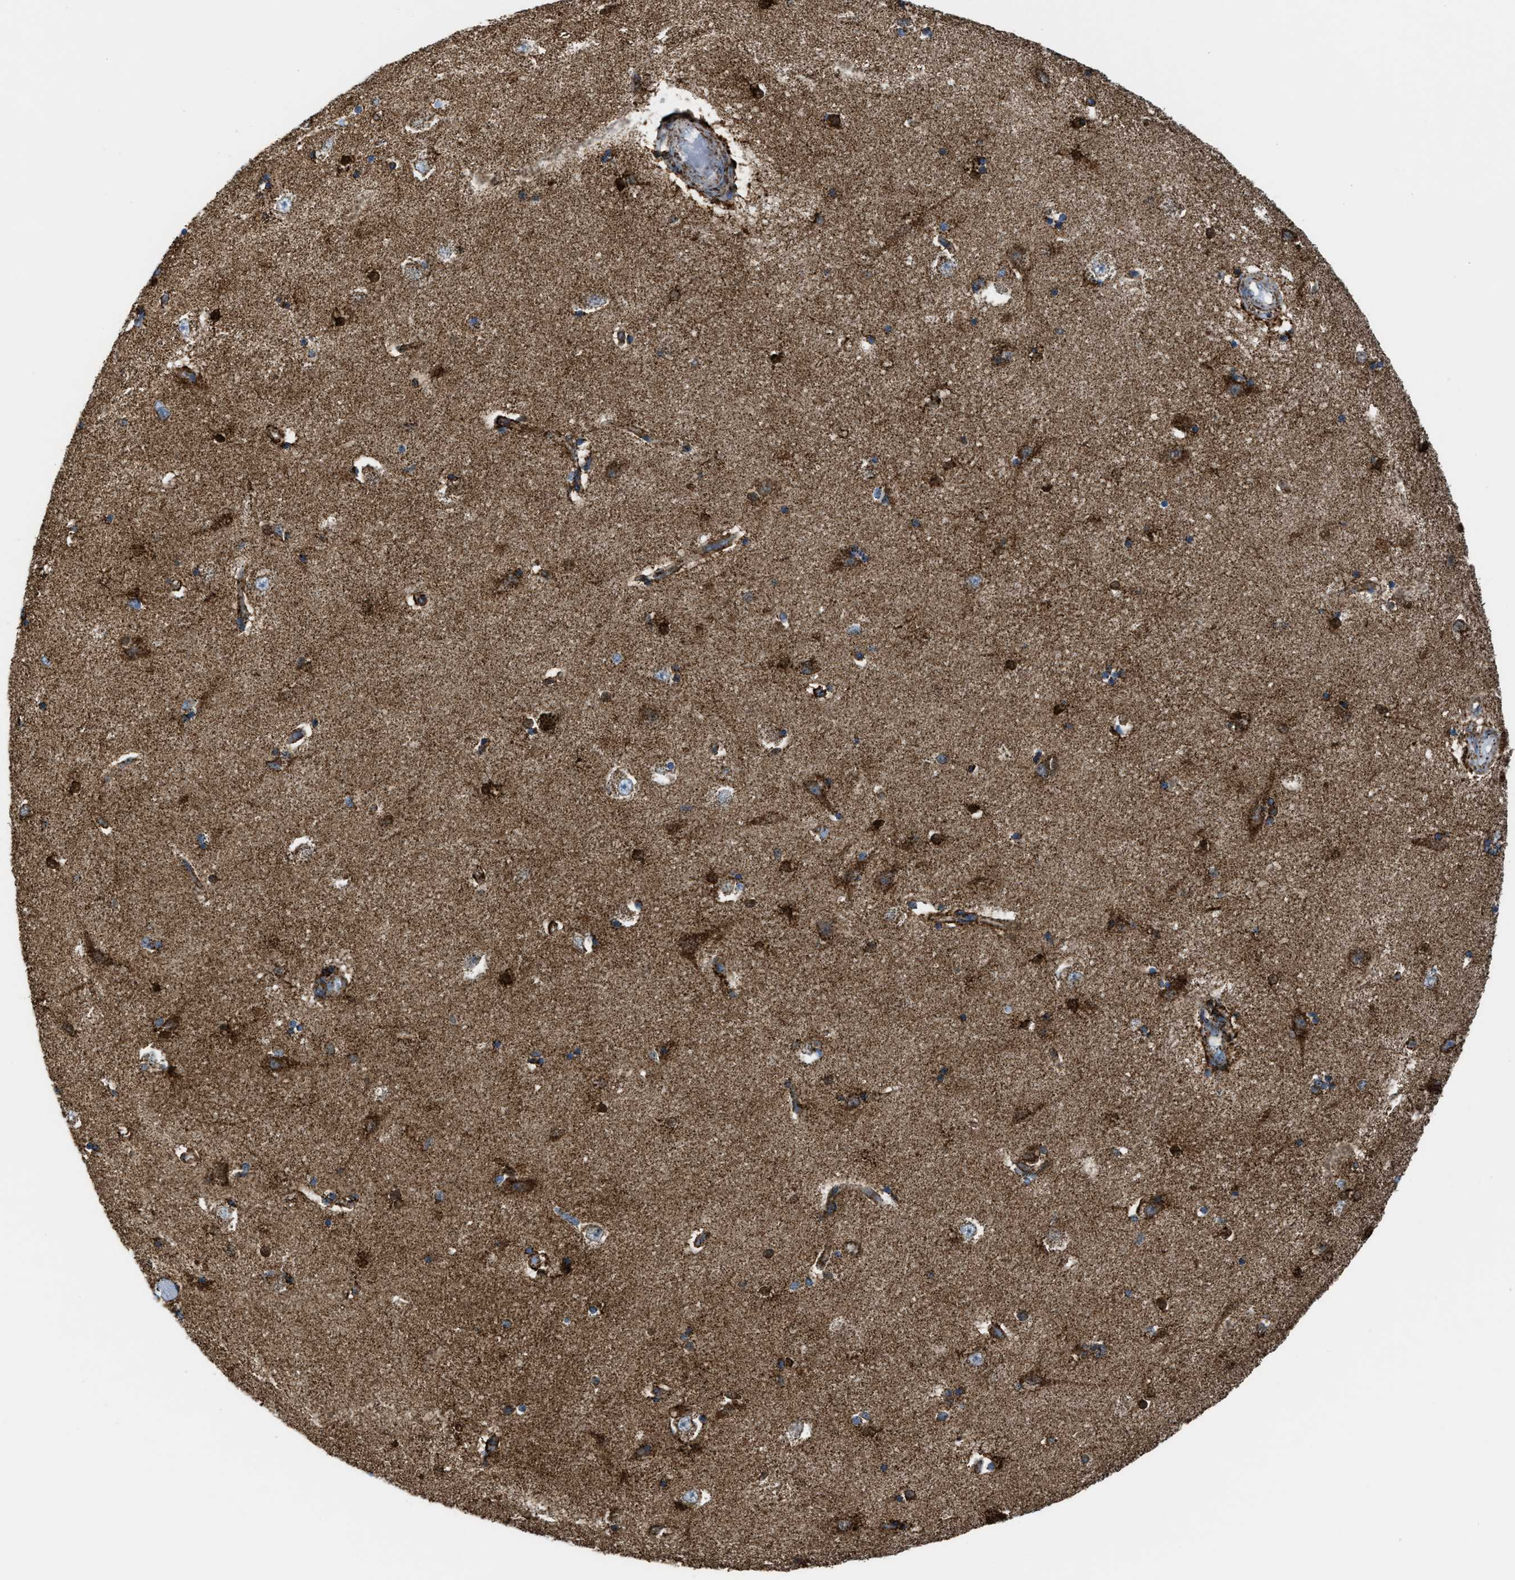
{"staining": {"intensity": "moderate", "quantity": ">75%", "location": "cytoplasmic/membranous"}, "tissue": "hippocampus", "cell_type": "Glial cells", "image_type": "normal", "snomed": [{"axis": "morphology", "description": "Normal tissue, NOS"}, {"axis": "topography", "description": "Hippocampus"}], "caption": "High-magnification brightfield microscopy of normal hippocampus stained with DAB (3,3'-diaminobenzidine) (brown) and counterstained with hematoxylin (blue). glial cells exhibit moderate cytoplasmic/membranous positivity is seen in approximately>75% of cells.", "gene": "ECHS1", "patient": {"sex": "male", "age": 45}}